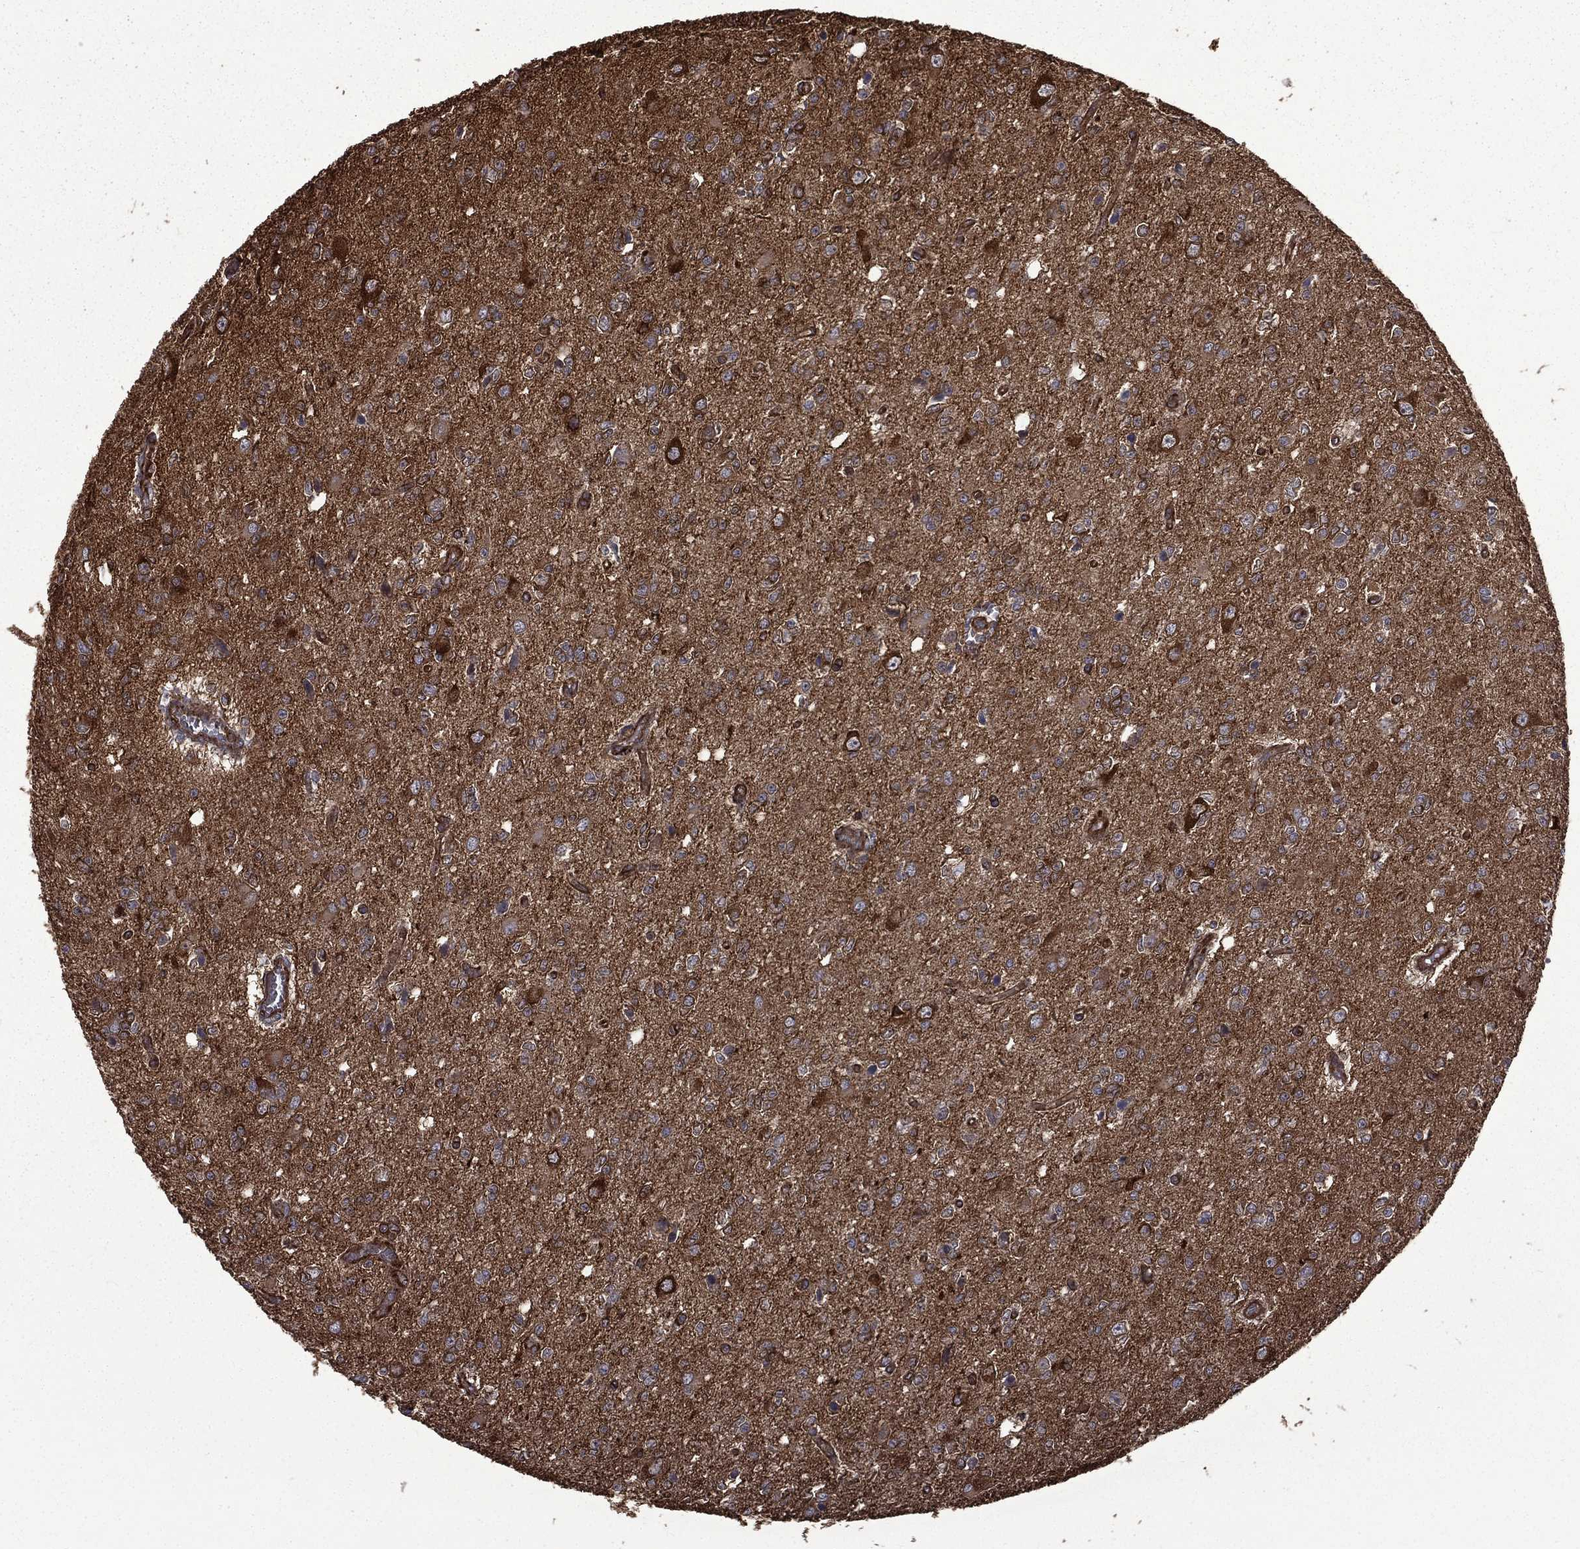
{"staining": {"intensity": "strong", "quantity": "25%-75%", "location": "cytoplasmic/membranous"}, "tissue": "glioma", "cell_type": "Tumor cells", "image_type": "cancer", "snomed": [{"axis": "morphology", "description": "Glioma, malignant, Low grade"}, {"axis": "topography", "description": "Brain"}], "caption": "DAB (3,3'-diaminobenzidine) immunohistochemical staining of glioma shows strong cytoplasmic/membranous protein expression in approximately 25%-75% of tumor cells. (brown staining indicates protein expression, while blue staining denotes nuclei).", "gene": "PPFIBP1", "patient": {"sex": "female", "age": 45}}